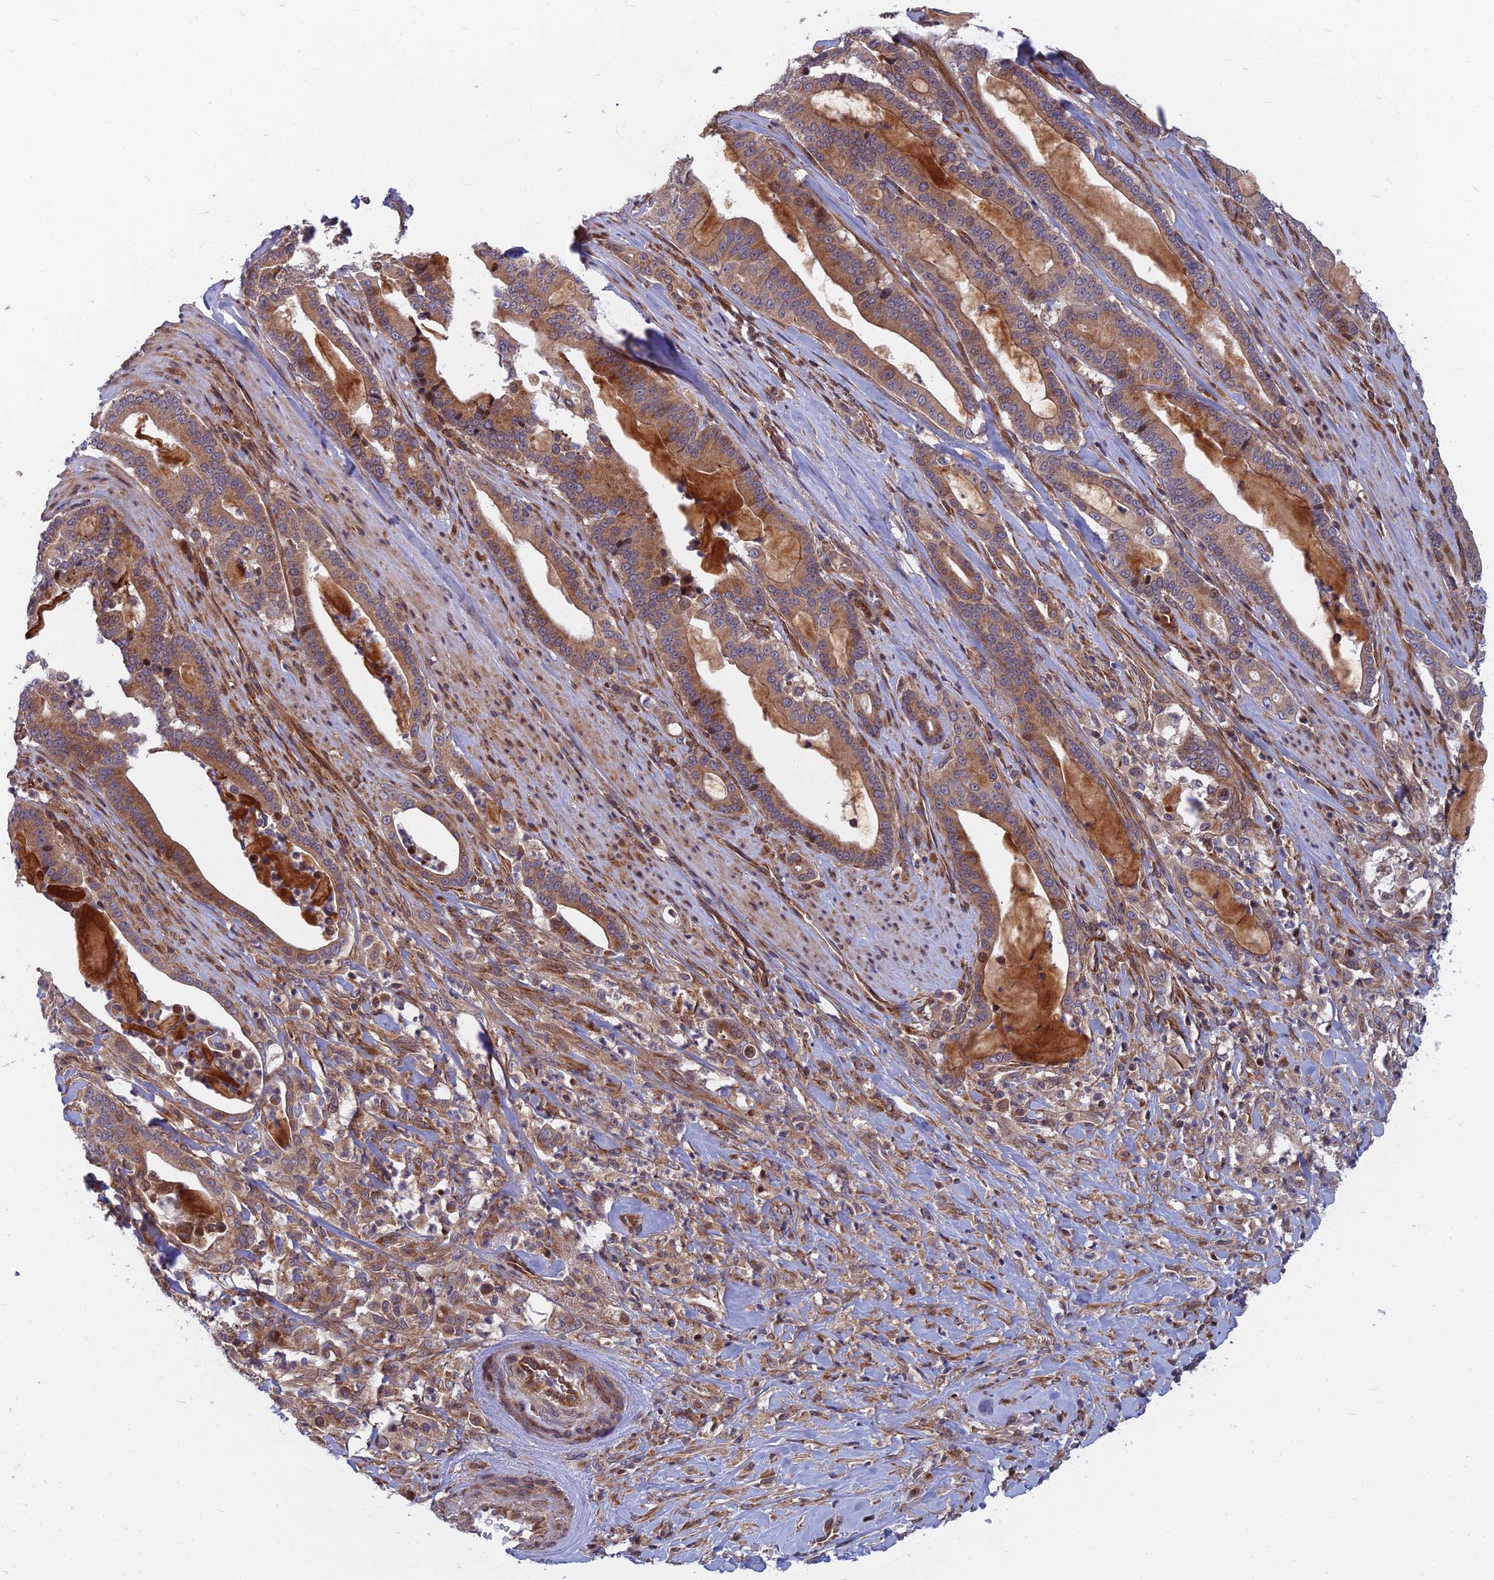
{"staining": {"intensity": "moderate", "quantity": ">75%", "location": "cytoplasmic/membranous"}, "tissue": "pancreatic cancer", "cell_type": "Tumor cells", "image_type": "cancer", "snomed": [{"axis": "morphology", "description": "Adenocarcinoma, NOS"}, {"axis": "topography", "description": "Pancreas"}], "caption": "Immunohistochemical staining of human pancreatic adenocarcinoma demonstrates medium levels of moderate cytoplasmic/membranous positivity in about >75% of tumor cells.", "gene": "COMMD2", "patient": {"sex": "male", "age": 63}}